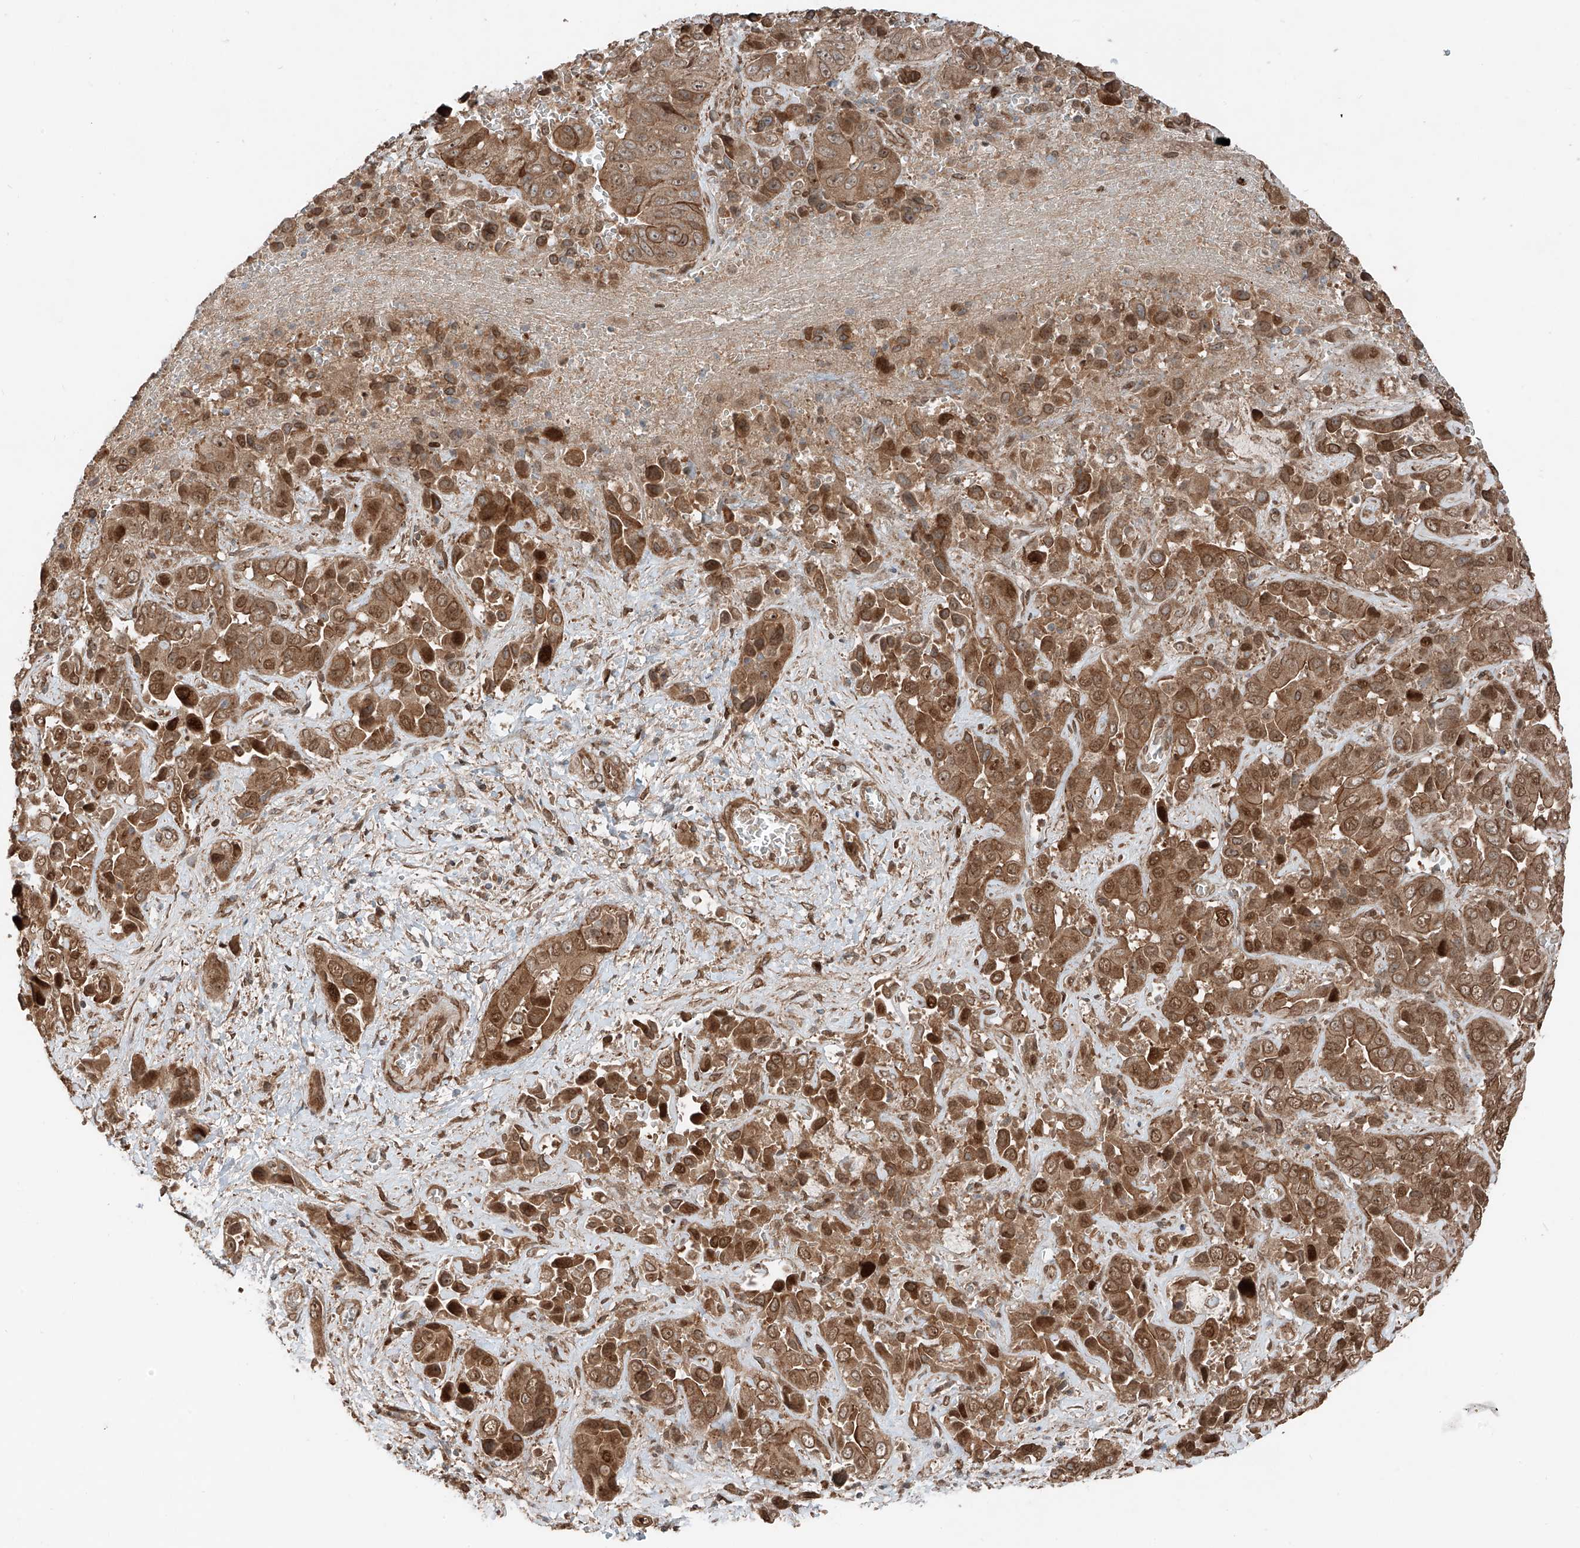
{"staining": {"intensity": "moderate", "quantity": ">75%", "location": "cytoplasmic/membranous,nuclear"}, "tissue": "liver cancer", "cell_type": "Tumor cells", "image_type": "cancer", "snomed": [{"axis": "morphology", "description": "Cholangiocarcinoma"}, {"axis": "topography", "description": "Liver"}], "caption": "Liver cancer was stained to show a protein in brown. There is medium levels of moderate cytoplasmic/membranous and nuclear staining in about >75% of tumor cells.", "gene": "CEP162", "patient": {"sex": "female", "age": 52}}